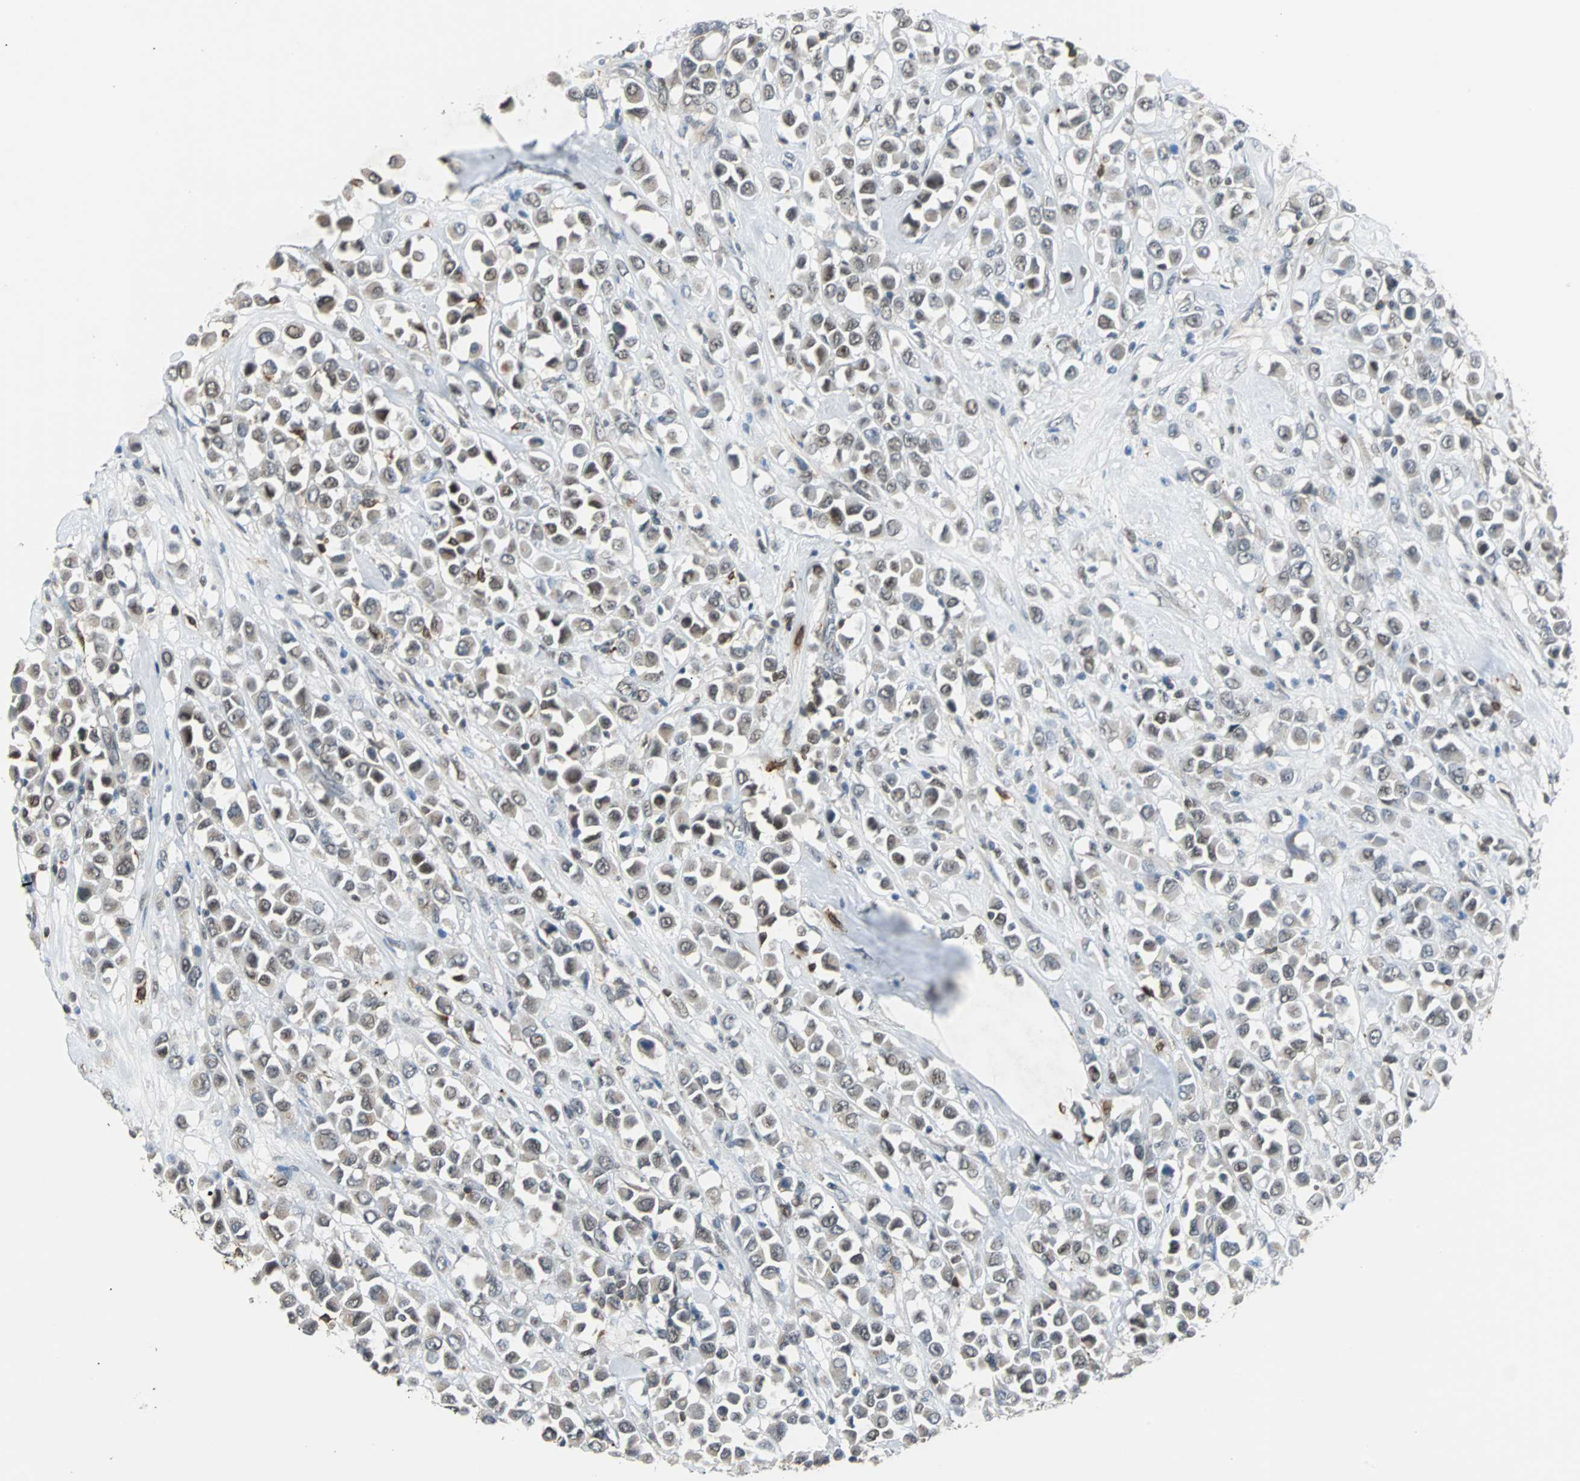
{"staining": {"intensity": "weak", "quantity": "25%-75%", "location": "cytoplasmic/membranous,nuclear"}, "tissue": "breast cancer", "cell_type": "Tumor cells", "image_type": "cancer", "snomed": [{"axis": "morphology", "description": "Duct carcinoma"}, {"axis": "topography", "description": "Breast"}], "caption": "Immunohistochemistry (DAB (3,3'-diaminobenzidine)) staining of breast intraductal carcinoma shows weak cytoplasmic/membranous and nuclear protein staining in approximately 25%-75% of tumor cells.", "gene": "SIRT1", "patient": {"sex": "female", "age": 61}}